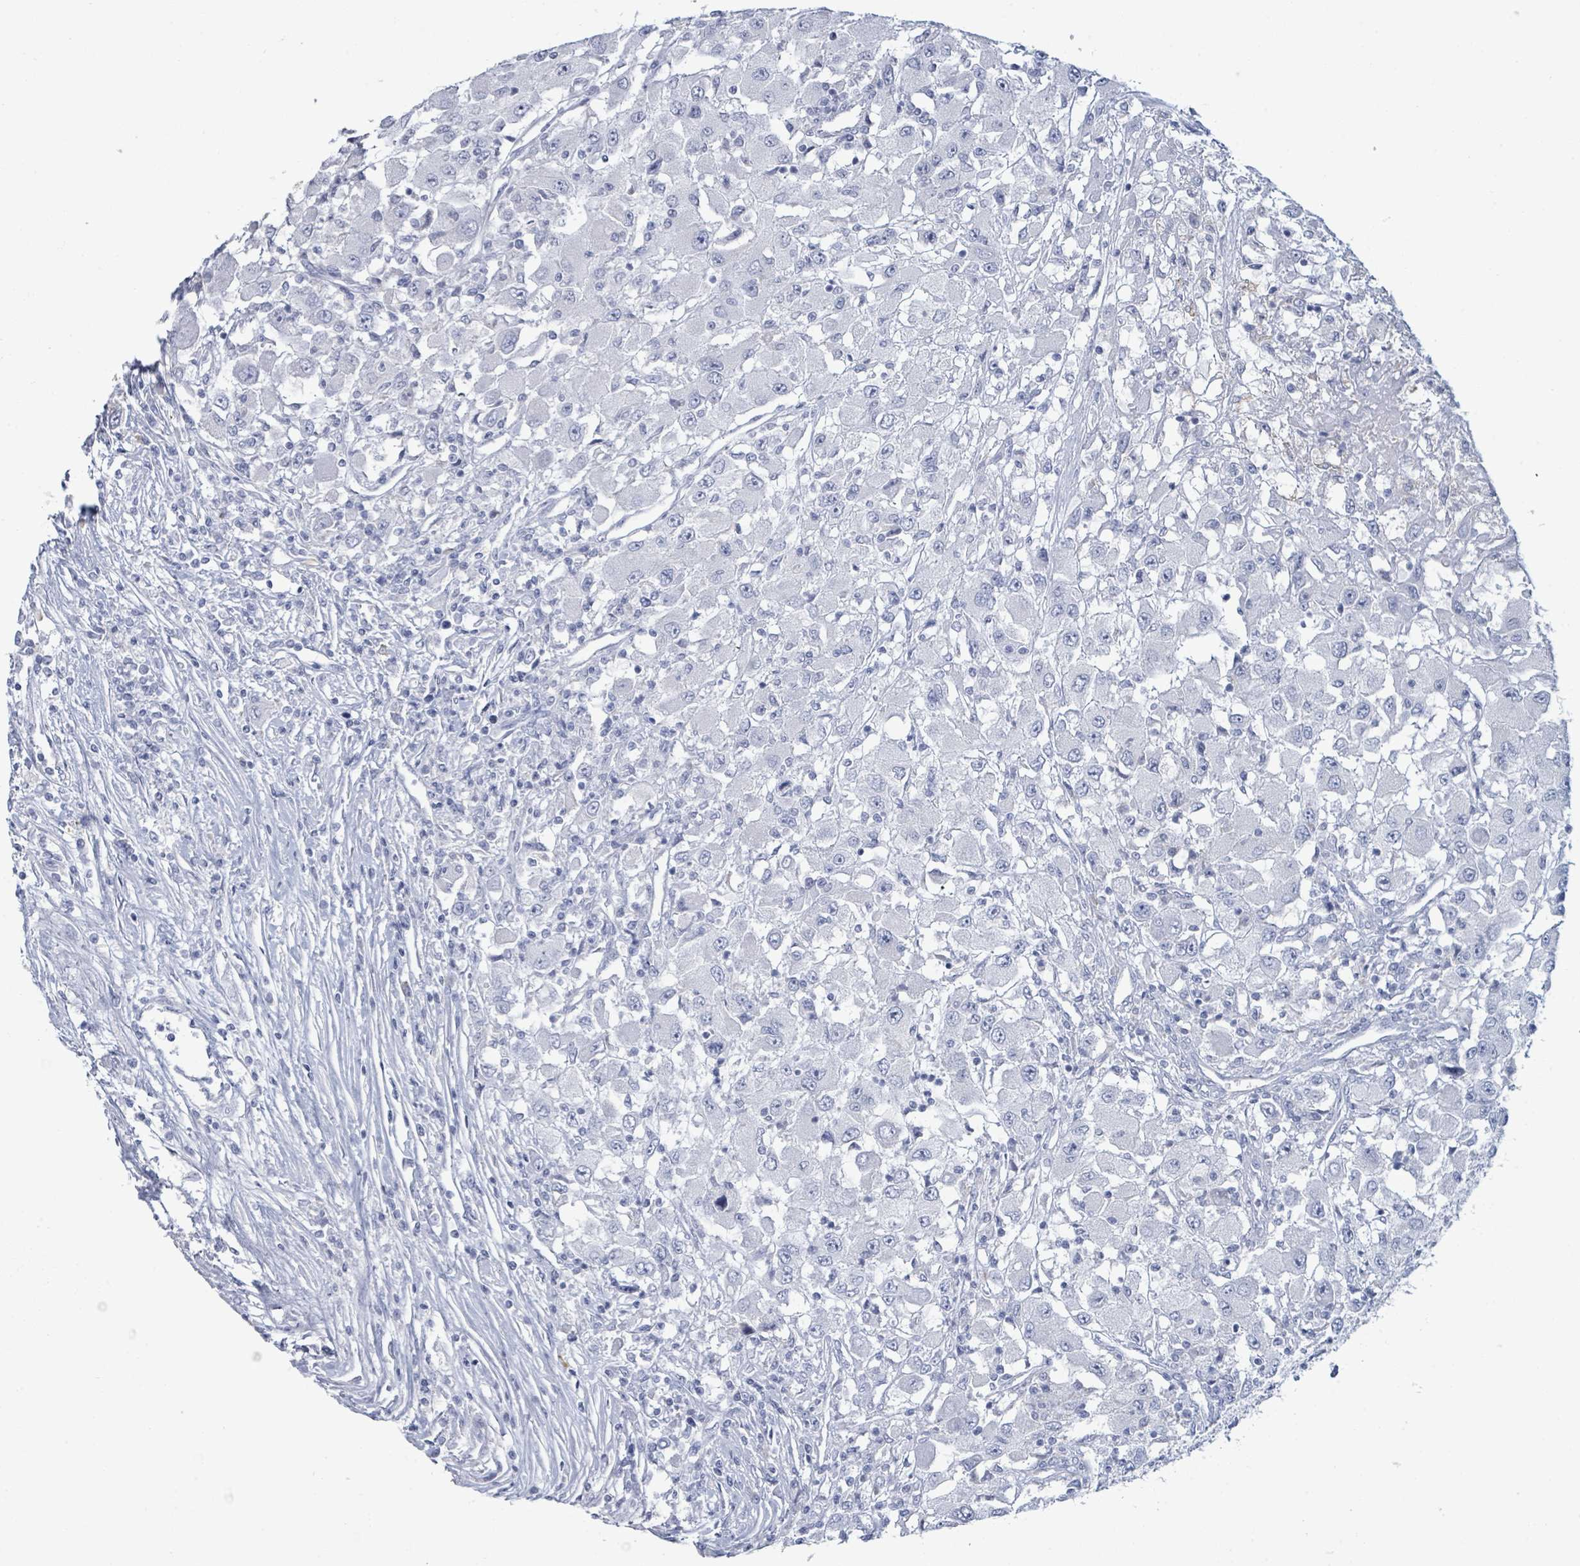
{"staining": {"intensity": "negative", "quantity": "none", "location": "none"}, "tissue": "renal cancer", "cell_type": "Tumor cells", "image_type": "cancer", "snomed": [{"axis": "morphology", "description": "Adenocarcinoma, NOS"}, {"axis": "topography", "description": "Kidney"}], "caption": "Immunohistochemistry photomicrograph of adenocarcinoma (renal) stained for a protein (brown), which shows no positivity in tumor cells.", "gene": "PGA3", "patient": {"sex": "female", "age": 67}}